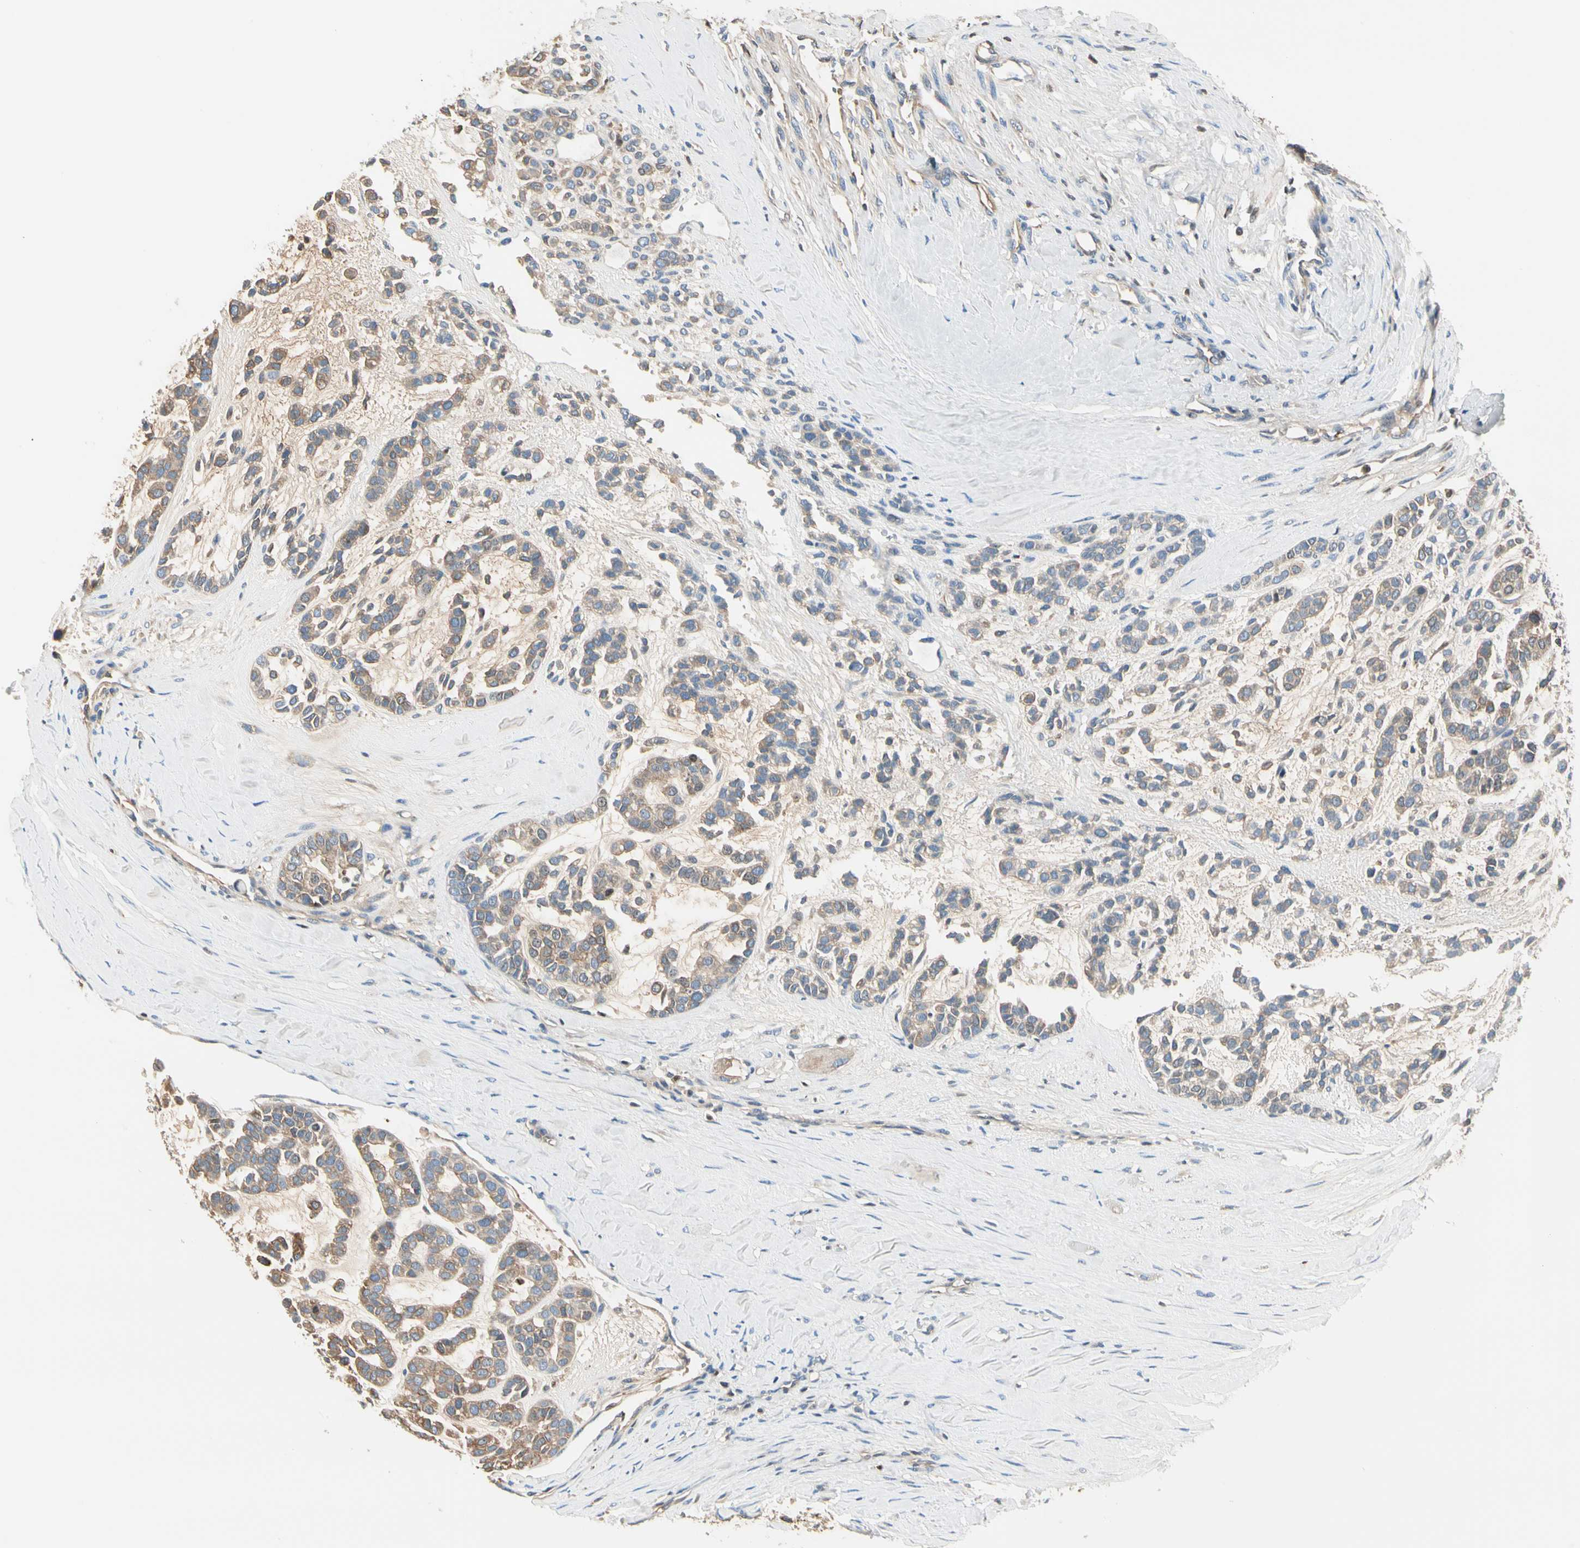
{"staining": {"intensity": "moderate", "quantity": ">75%", "location": "cytoplasmic/membranous"}, "tissue": "head and neck cancer", "cell_type": "Tumor cells", "image_type": "cancer", "snomed": [{"axis": "morphology", "description": "Adenocarcinoma, NOS"}, {"axis": "morphology", "description": "Adenoma, NOS"}, {"axis": "topography", "description": "Head-Neck"}], "caption": "This is an image of immunohistochemistry (IHC) staining of head and neck cancer, which shows moderate staining in the cytoplasmic/membranous of tumor cells.", "gene": "LAMB3", "patient": {"sex": "female", "age": 55}}